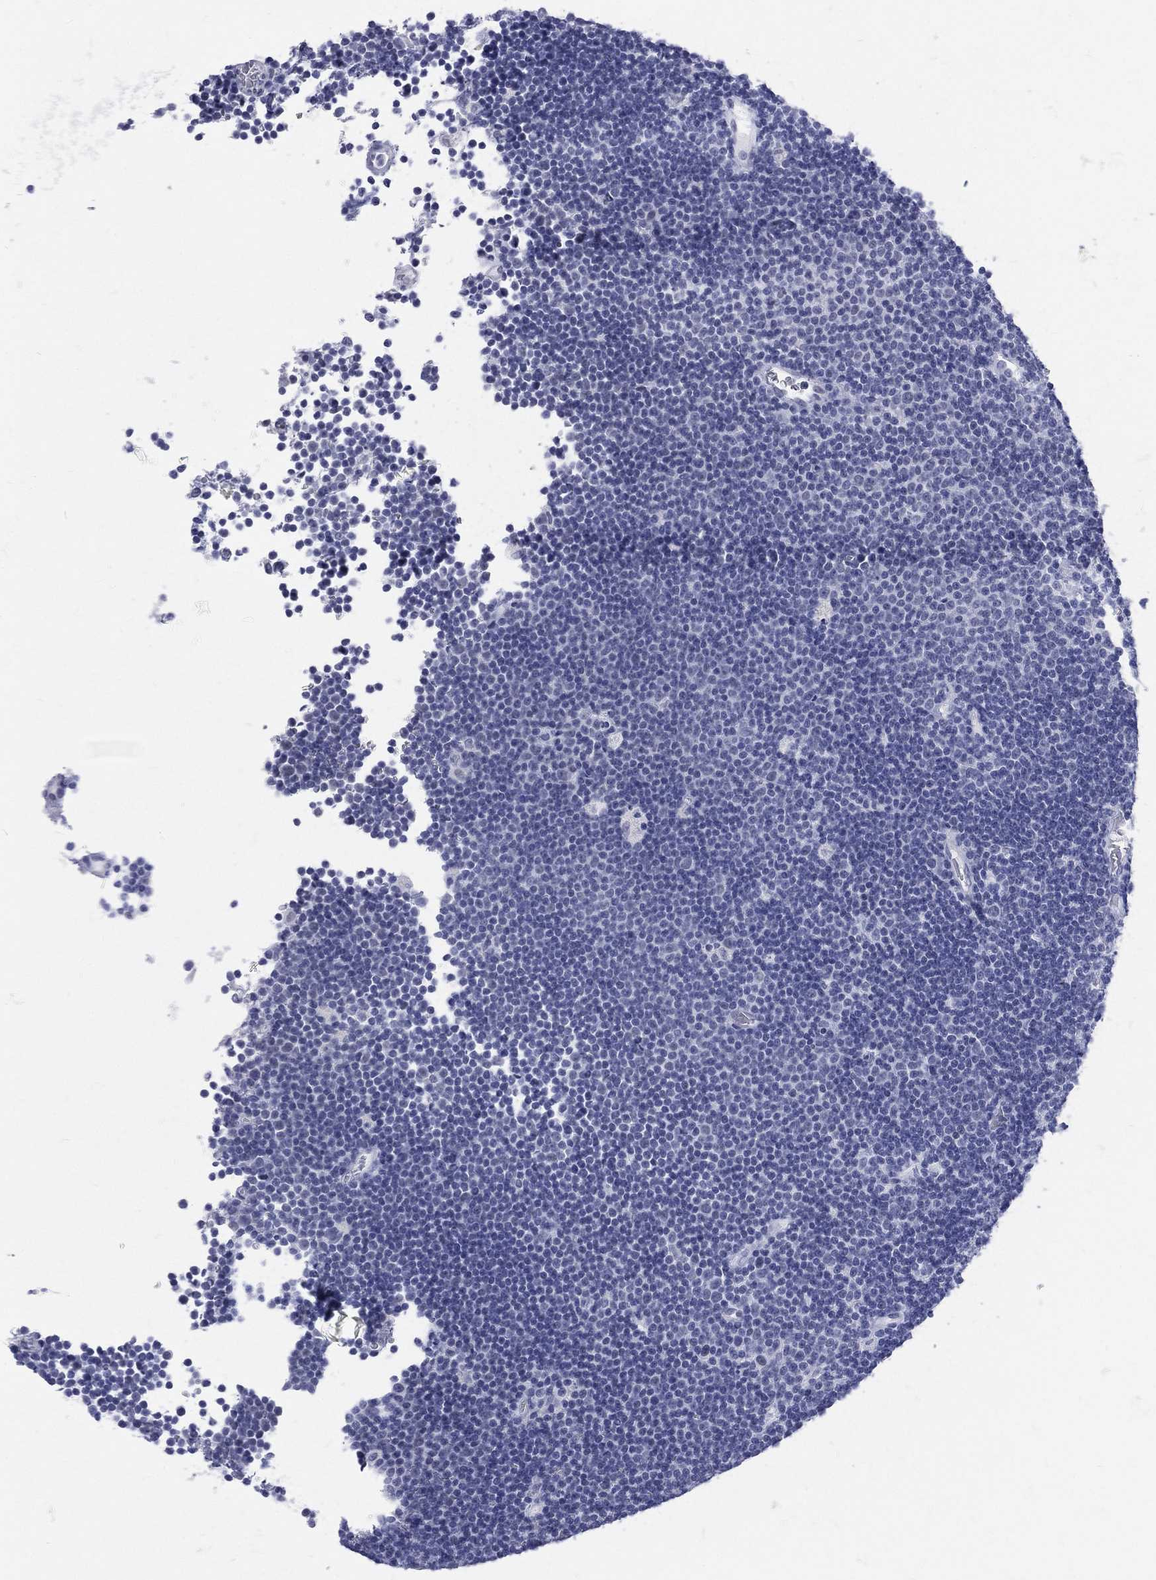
{"staining": {"intensity": "negative", "quantity": "none", "location": "none"}, "tissue": "lymphoma", "cell_type": "Tumor cells", "image_type": "cancer", "snomed": [{"axis": "morphology", "description": "Malignant lymphoma, non-Hodgkin's type, Low grade"}, {"axis": "topography", "description": "Brain"}], "caption": "IHC histopathology image of neoplastic tissue: human malignant lymphoma, non-Hodgkin's type (low-grade) stained with DAB displays no significant protein staining in tumor cells.", "gene": "MLLT10", "patient": {"sex": "female", "age": 66}}